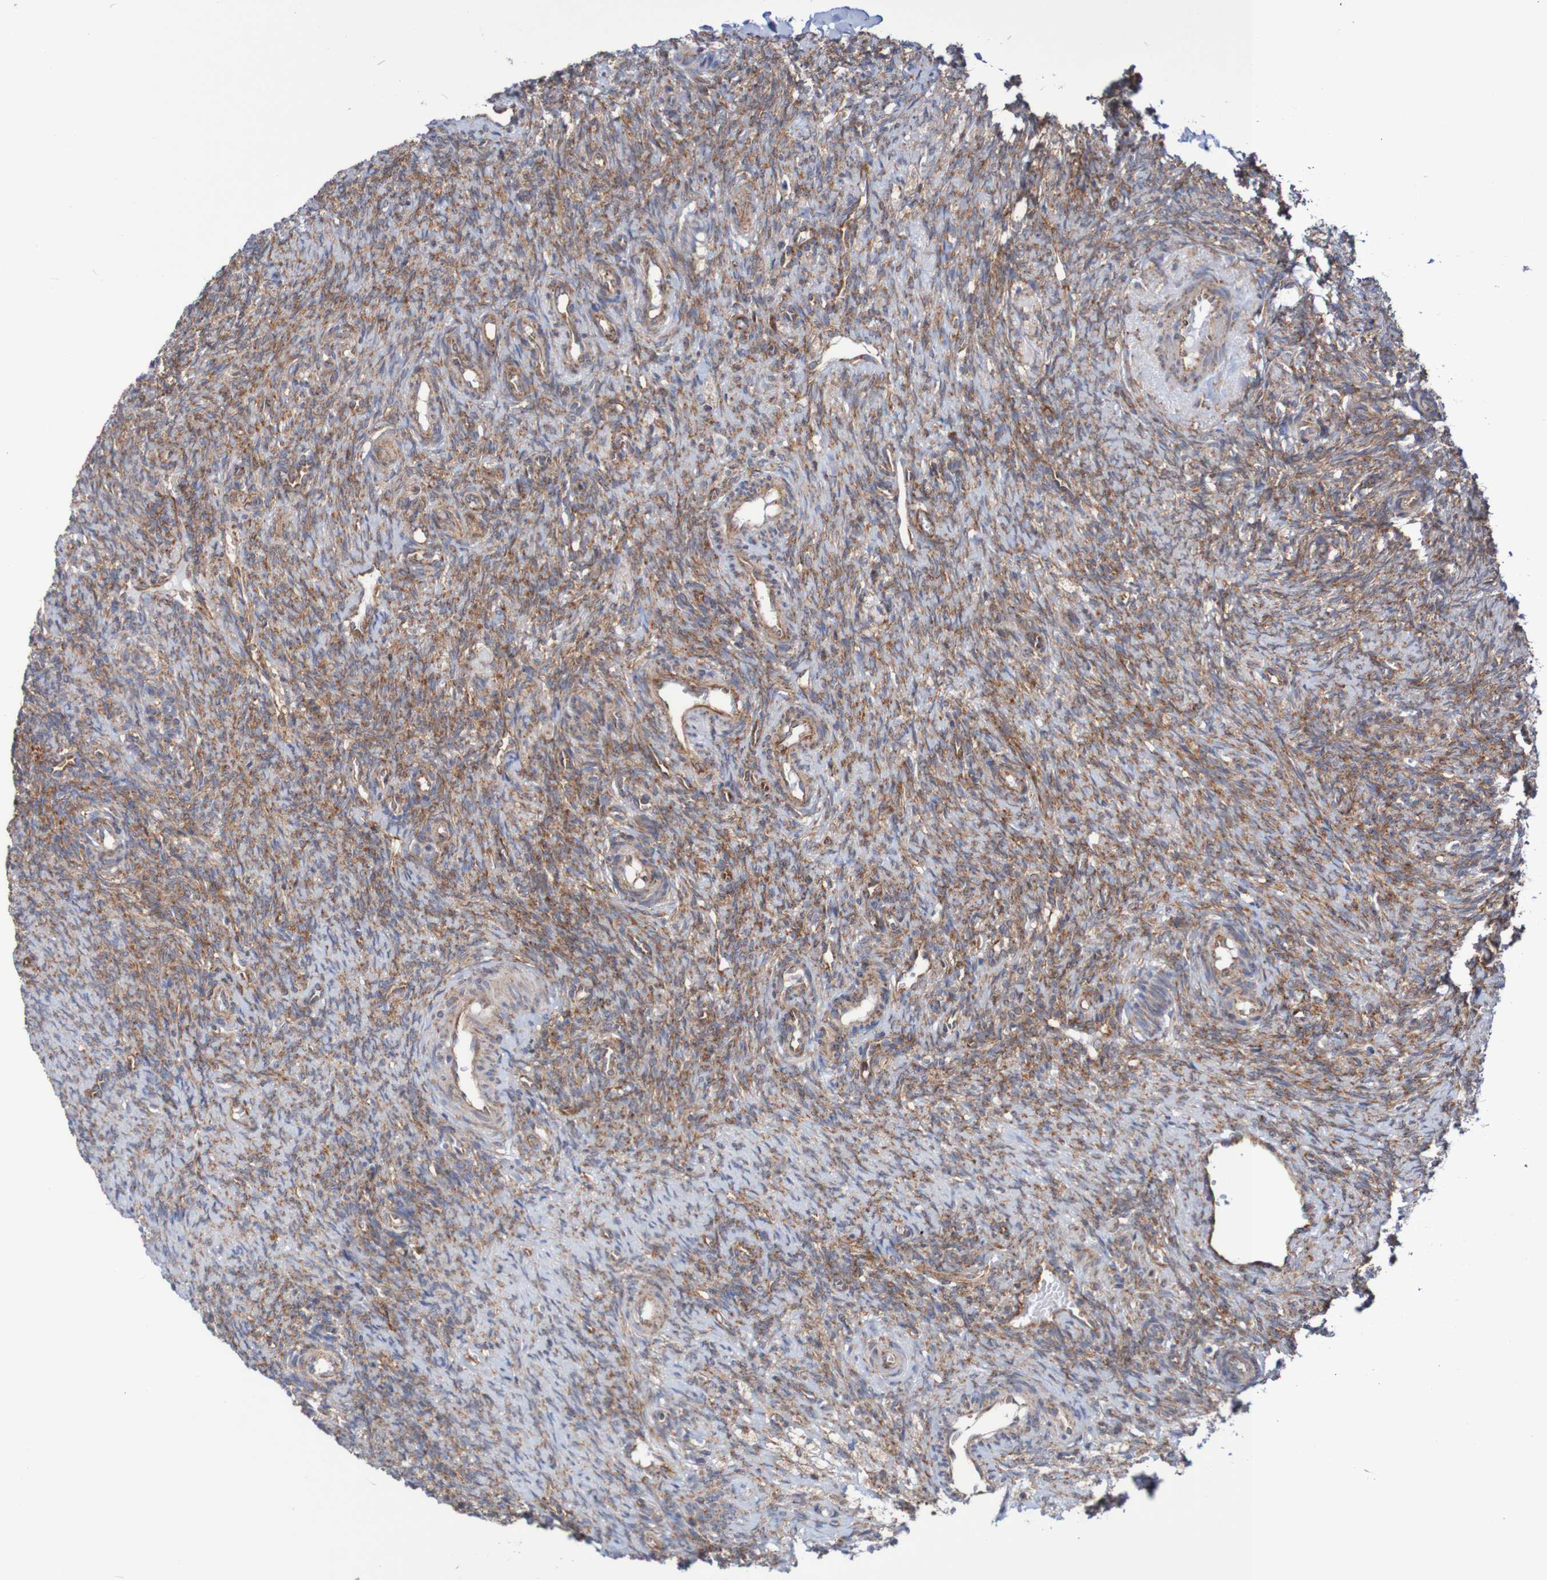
{"staining": {"intensity": "moderate", "quantity": ">75%", "location": "cytoplasmic/membranous"}, "tissue": "ovary", "cell_type": "Ovarian stroma cells", "image_type": "normal", "snomed": [{"axis": "morphology", "description": "Normal tissue, NOS"}, {"axis": "topography", "description": "Ovary"}], "caption": "Immunohistochemical staining of unremarkable human ovary demonstrates moderate cytoplasmic/membranous protein staining in approximately >75% of ovarian stroma cells. Using DAB (brown) and hematoxylin (blue) stains, captured at high magnification using brightfield microscopy.", "gene": "FXR2", "patient": {"sex": "female", "age": 41}}